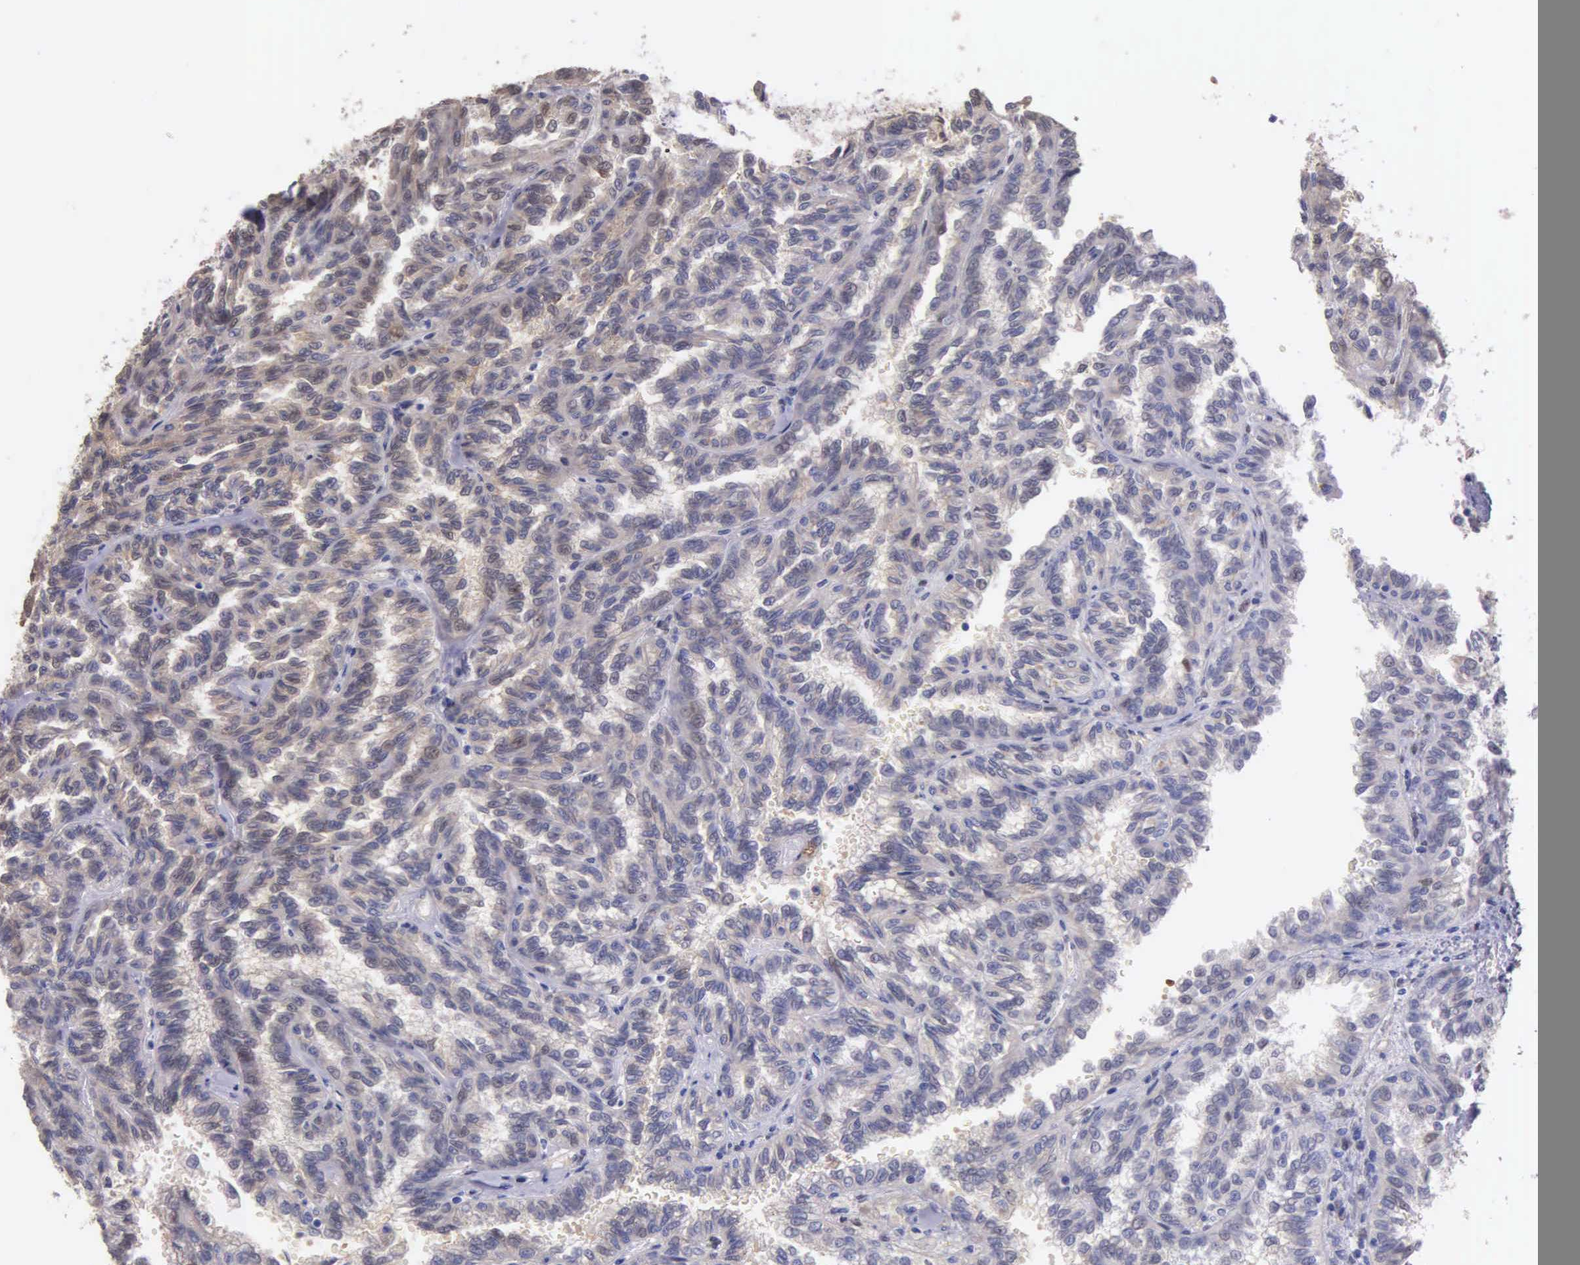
{"staining": {"intensity": "negative", "quantity": "none", "location": "none"}, "tissue": "renal cancer", "cell_type": "Tumor cells", "image_type": "cancer", "snomed": [{"axis": "morphology", "description": "Inflammation, NOS"}, {"axis": "morphology", "description": "Adenocarcinoma, NOS"}, {"axis": "topography", "description": "Kidney"}], "caption": "IHC histopathology image of human adenocarcinoma (renal) stained for a protein (brown), which shows no staining in tumor cells.", "gene": "GSTT2", "patient": {"sex": "male", "age": 68}}